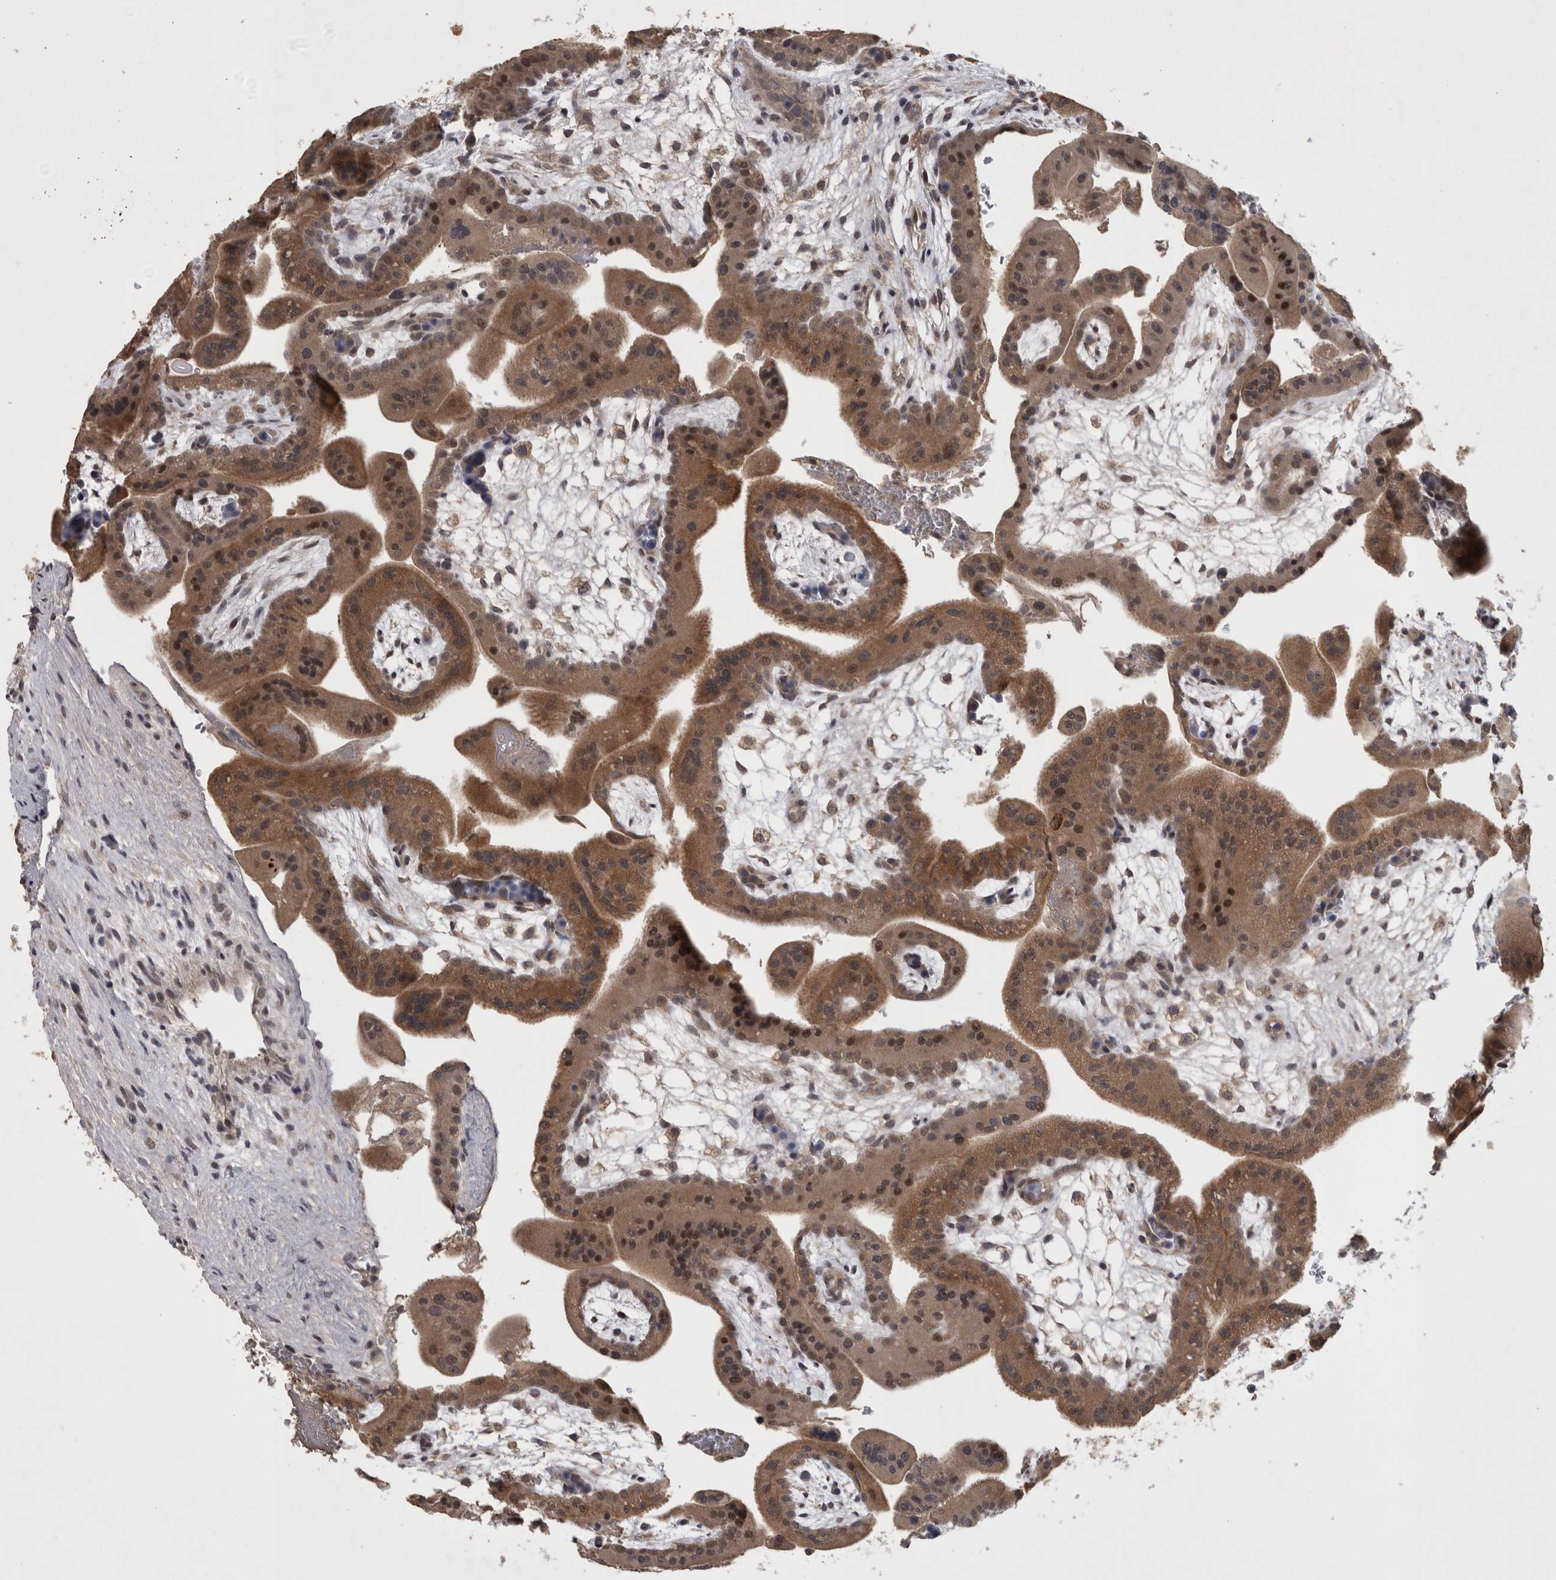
{"staining": {"intensity": "moderate", "quantity": ">75%", "location": "cytoplasmic/membranous"}, "tissue": "placenta", "cell_type": "Decidual cells", "image_type": "normal", "snomed": [{"axis": "morphology", "description": "Normal tissue, NOS"}, {"axis": "topography", "description": "Placenta"}], "caption": "High-magnification brightfield microscopy of normal placenta stained with DAB (3,3'-diaminobenzidine) (brown) and counterstained with hematoxylin (blue). decidual cells exhibit moderate cytoplasmic/membranous staining is present in about>75% of cells.", "gene": "ZNF114", "patient": {"sex": "female", "age": 35}}